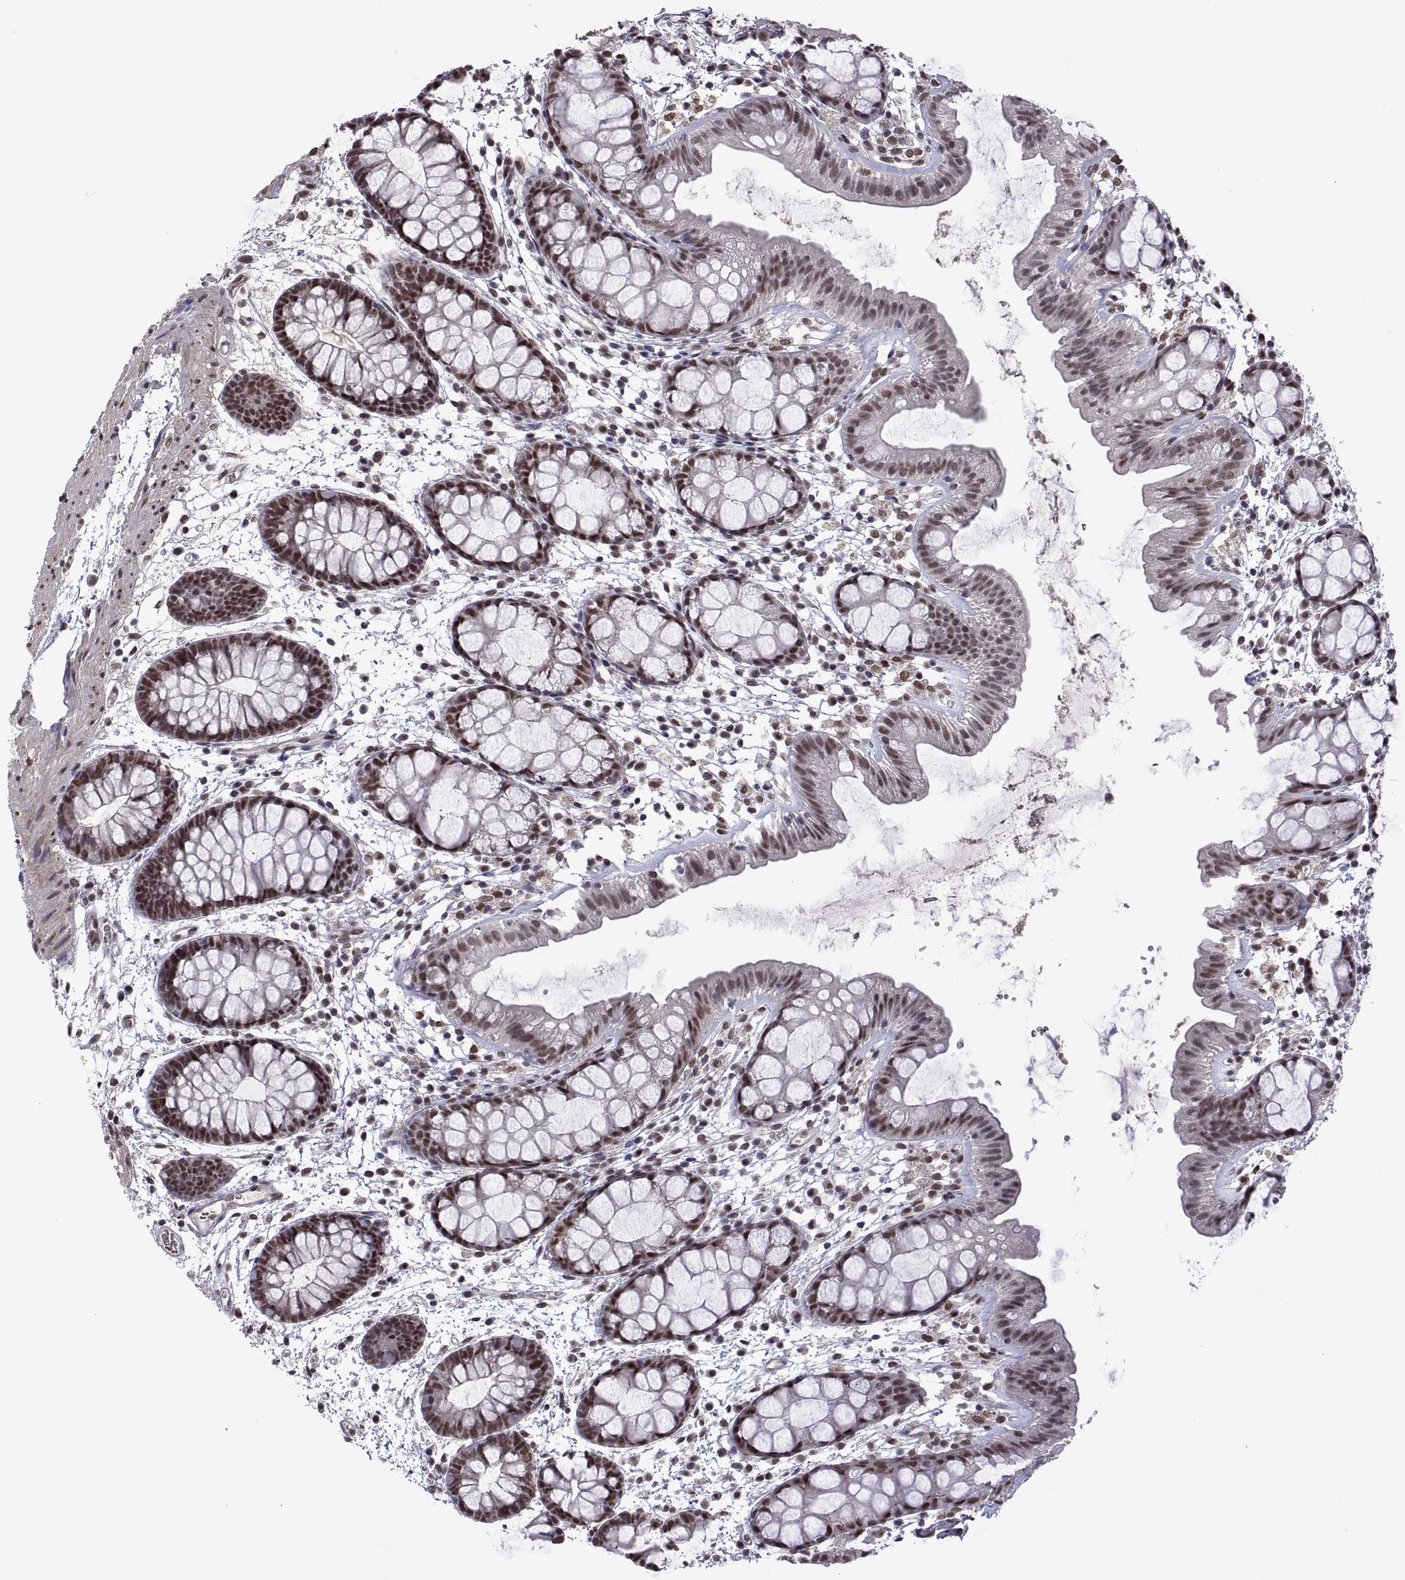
{"staining": {"intensity": "moderate", "quantity": "25%-75%", "location": "nuclear"}, "tissue": "rectum", "cell_type": "Glandular cells", "image_type": "normal", "snomed": [{"axis": "morphology", "description": "Normal tissue, NOS"}, {"axis": "topography", "description": "Rectum"}], "caption": "Human rectum stained with a brown dye shows moderate nuclear positive positivity in approximately 25%-75% of glandular cells.", "gene": "NR4A1", "patient": {"sex": "male", "age": 57}}